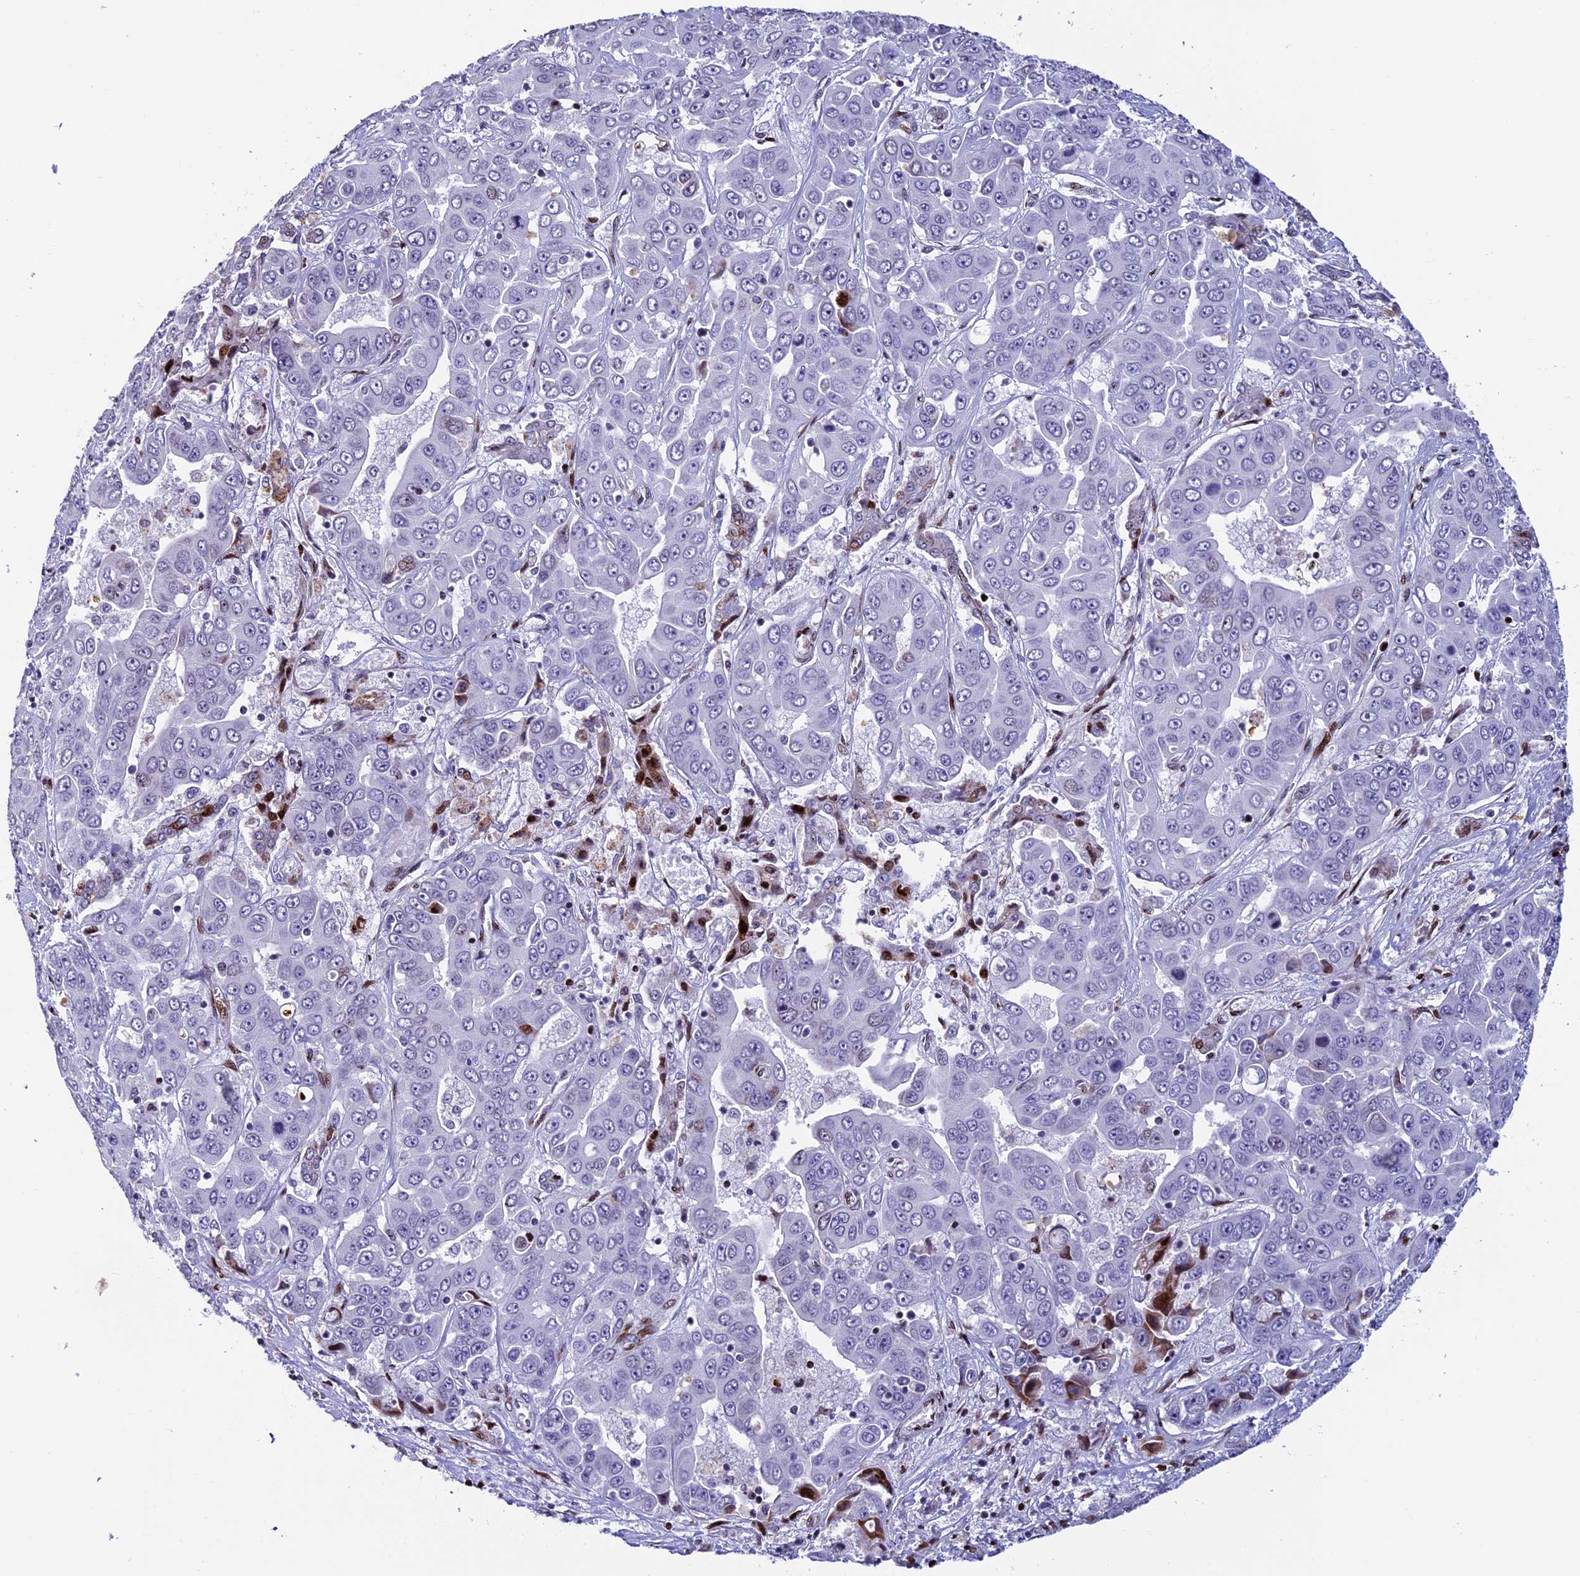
{"staining": {"intensity": "moderate", "quantity": "<25%", "location": "cytoplasmic/membranous,nuclear"}, "tissue": "liver cancer", "cell_type": "Tumor cells", "image_type": "cancer", "snomed": [{"axis": "morphology", "description": "Cholangiocarcinoma"}, {"axis": "topography", "description": "Liver"}], "caption": "Cholangiocarcinoma (liver) tissue shows moderate cytoplasmic/membranous and nuclear staining in approximately <25% of tumor cells (Stains: DAB in brown, nuclei in blue, Microscopy: brightfield microscopy at high magnification).", "gene": "BTBD3", "patient": {"sex": "female", "age": 52}}